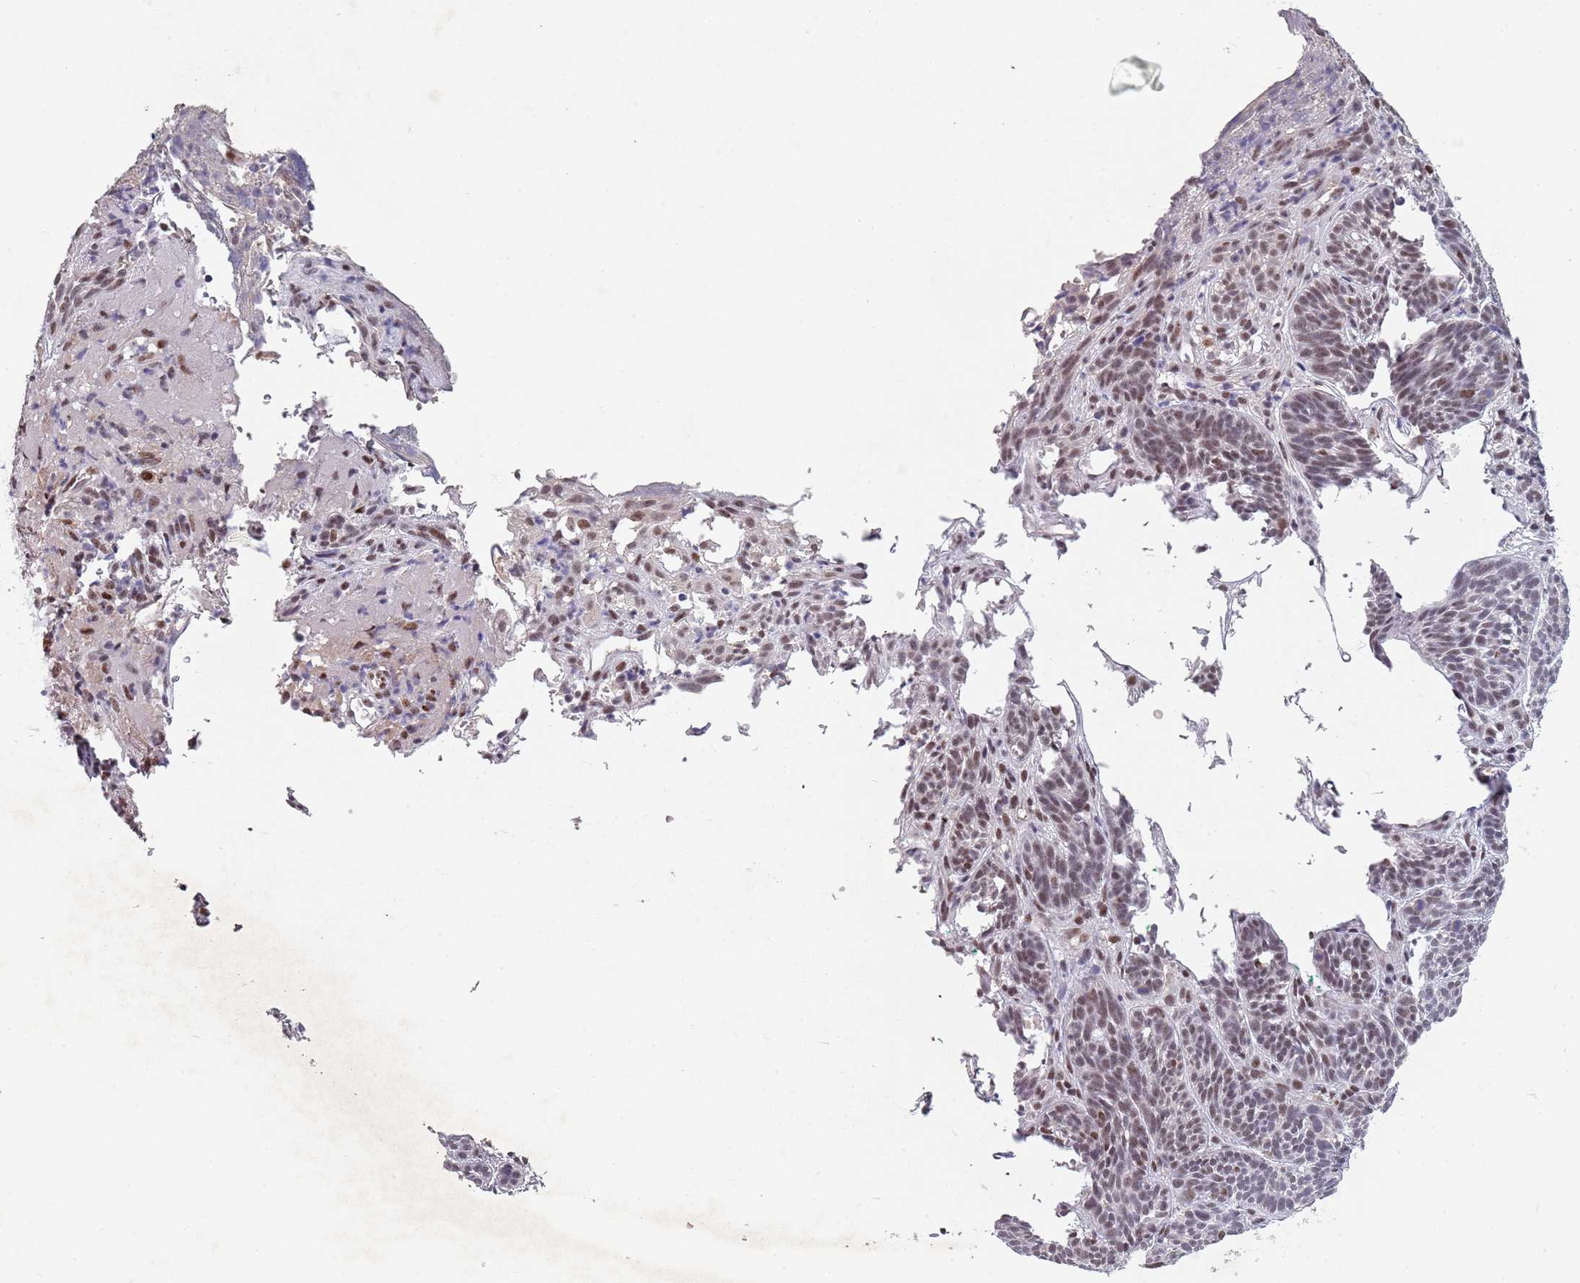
{"staining": {"intensity": "weak", "quantity": "25%-75%", "location": "nuclear"}, "tissue": "skin cancer", "cell_type": "Tumor cells", "image_type": "cancer", "snomed": [{"axis": "morphology", "description": "Basal cell carcinoma"}, {"axis": "topography", "description": "Skin"}], "caption": "The photomicrograph exhibits a brown stain indicating the presence of a protein in the nuclear of tumor cells in skin cancer.", "gene": "CIZ1", "patient": {"sex": "male", "age": 71}}